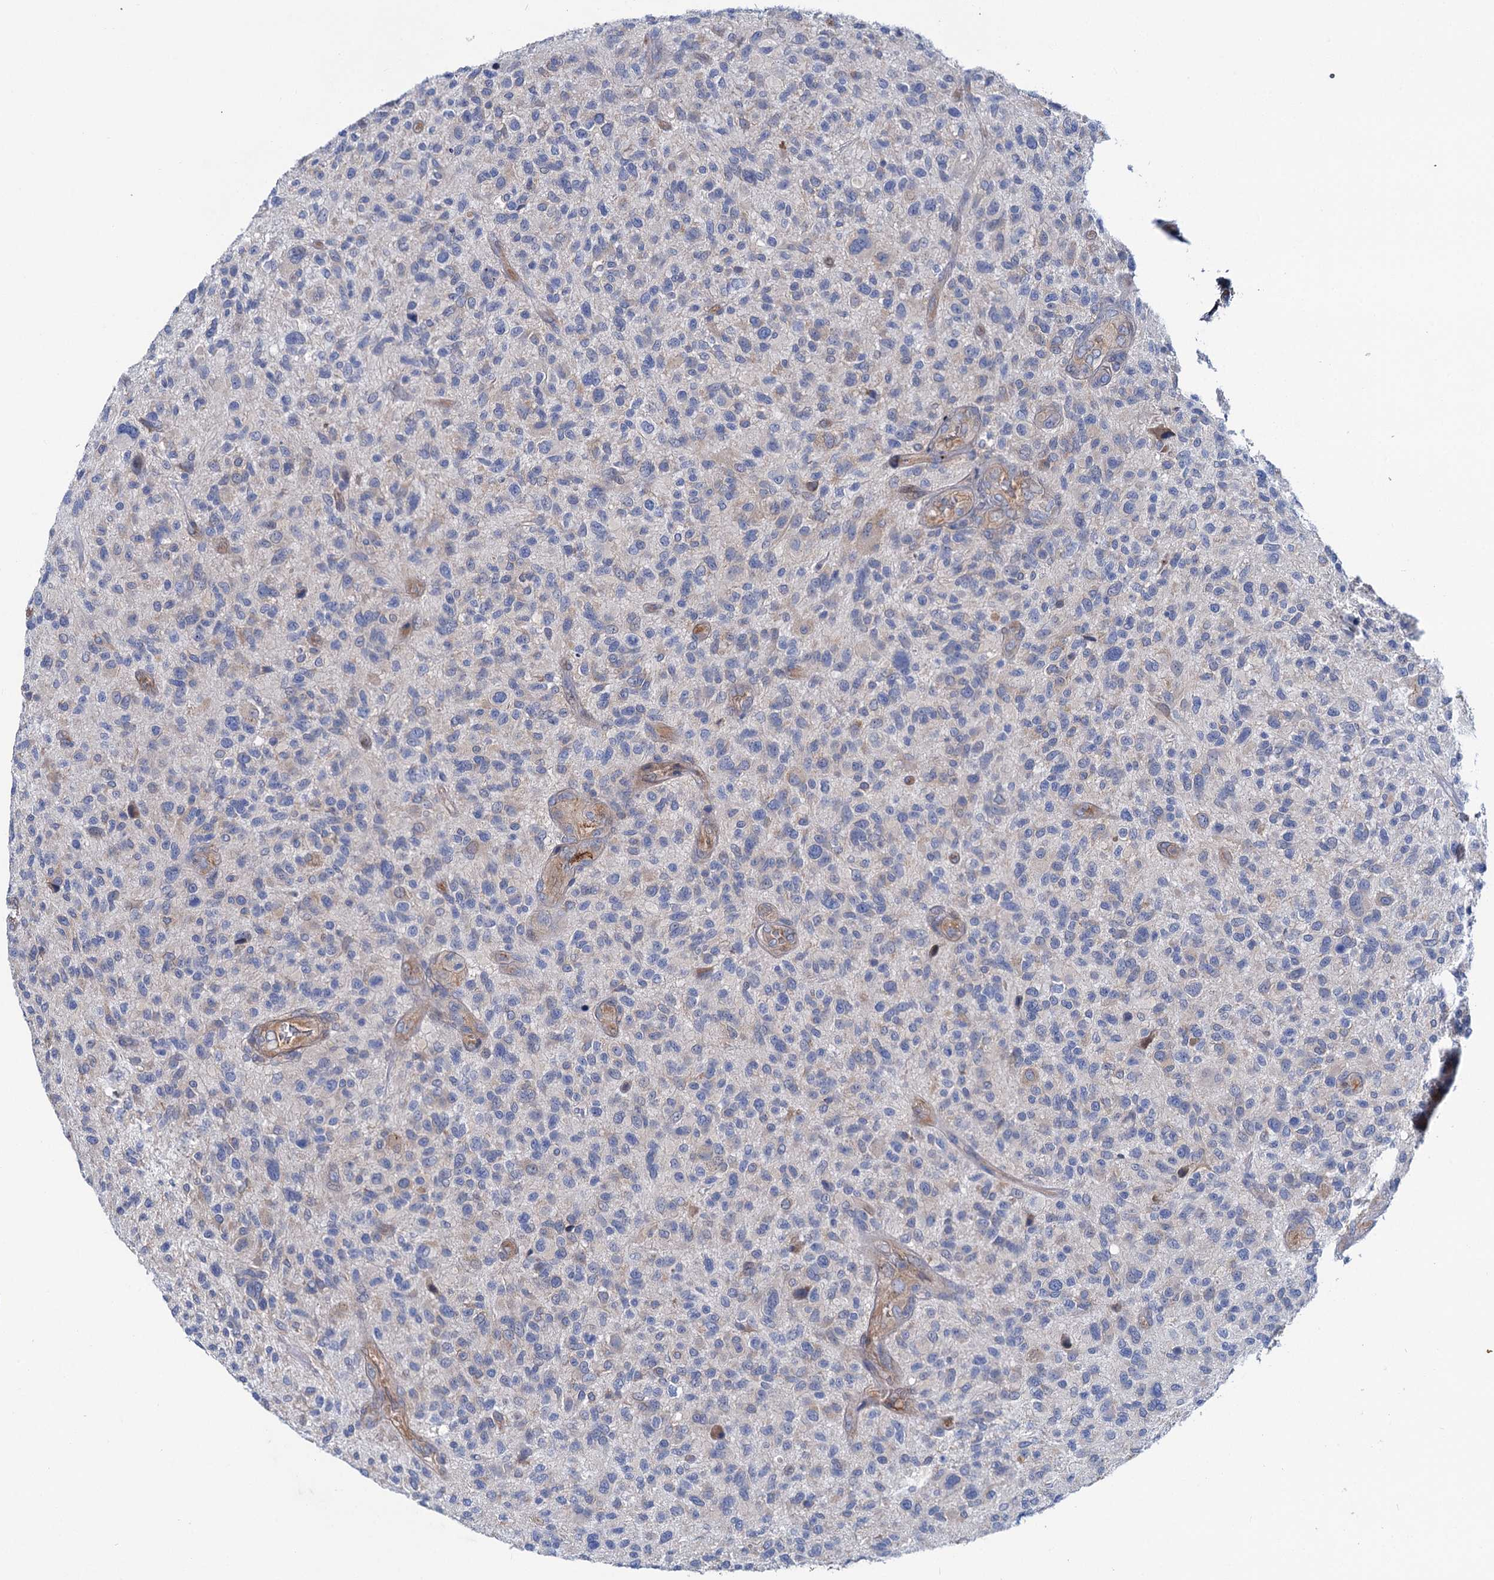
{"staining": {"intensity": "negative", "quantity": "none", "location": "none"}, "tissue": "glioma", "cell_type": "Tumor cells", "image_type": "cancer", "snomed": [{"axis": "morphology", "description": "Glioma, malignant, High grade"}, {"axis": "topography", "description": "Brain"}], "caption": "Protein analysis of glioma exhibits no significant positivity in tumor cells. (Immunohistochemistry (ihc), brightfield microscopy, high magnification).", "gene": "TRIM55", "patient": {"sex": "male", "age": 47}}